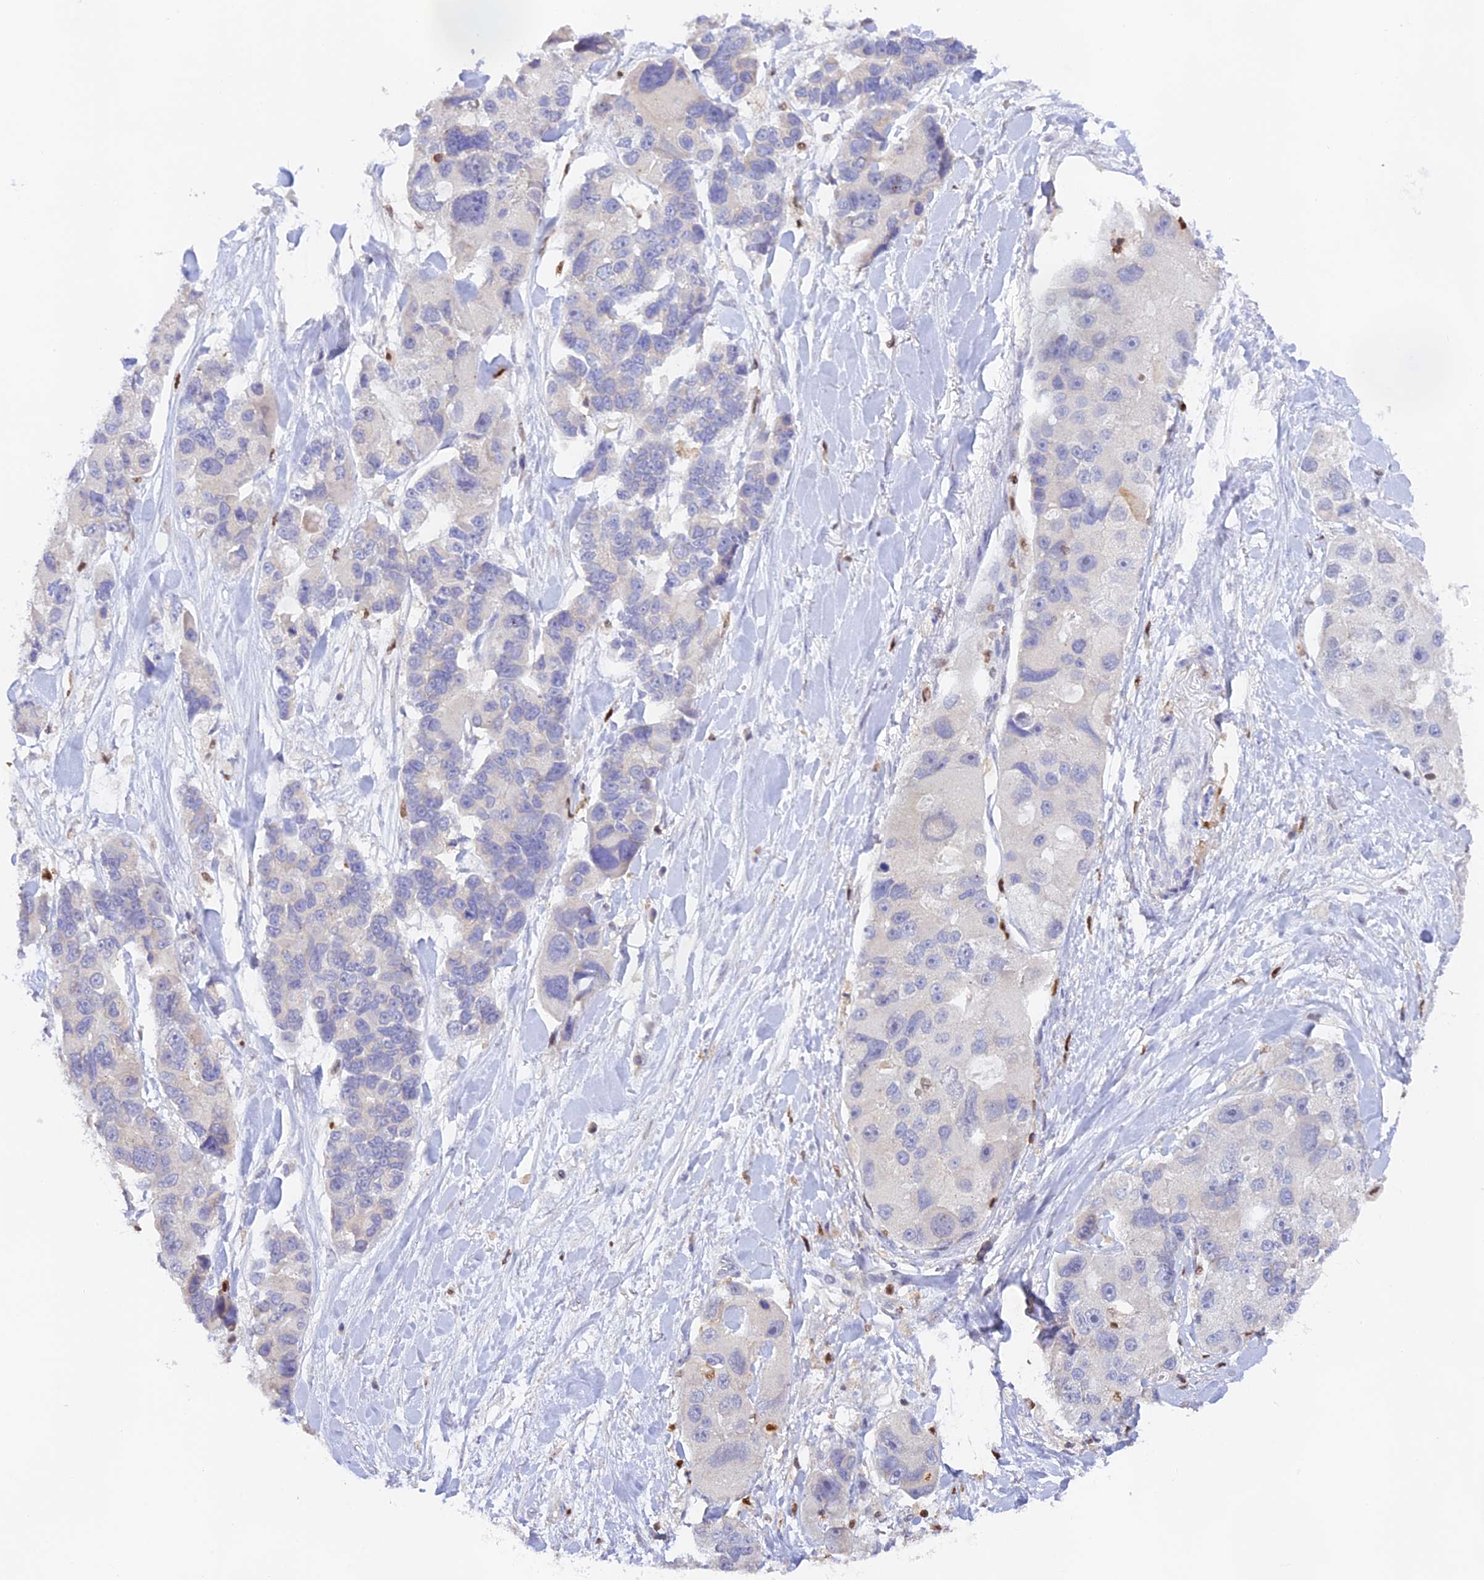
{"staining": {"intensity": "negative", "quantity": "none", "location": "none"}, "tissue": "lung cancer", "cell_type": "Tumor cells", "image_type": "cancer", "snomed": [{"axis": "morphology", "description": "Adenocarcinoma, NOS"}, {"axis": "topography", "description": "Lung"}], "caption": "Histopathology image shows no significant protein expression in tumor cells of lung cancer (adenocarcinoma).", "gene": "DENND1C", "patient": {"sex": "female", "age": 54}}